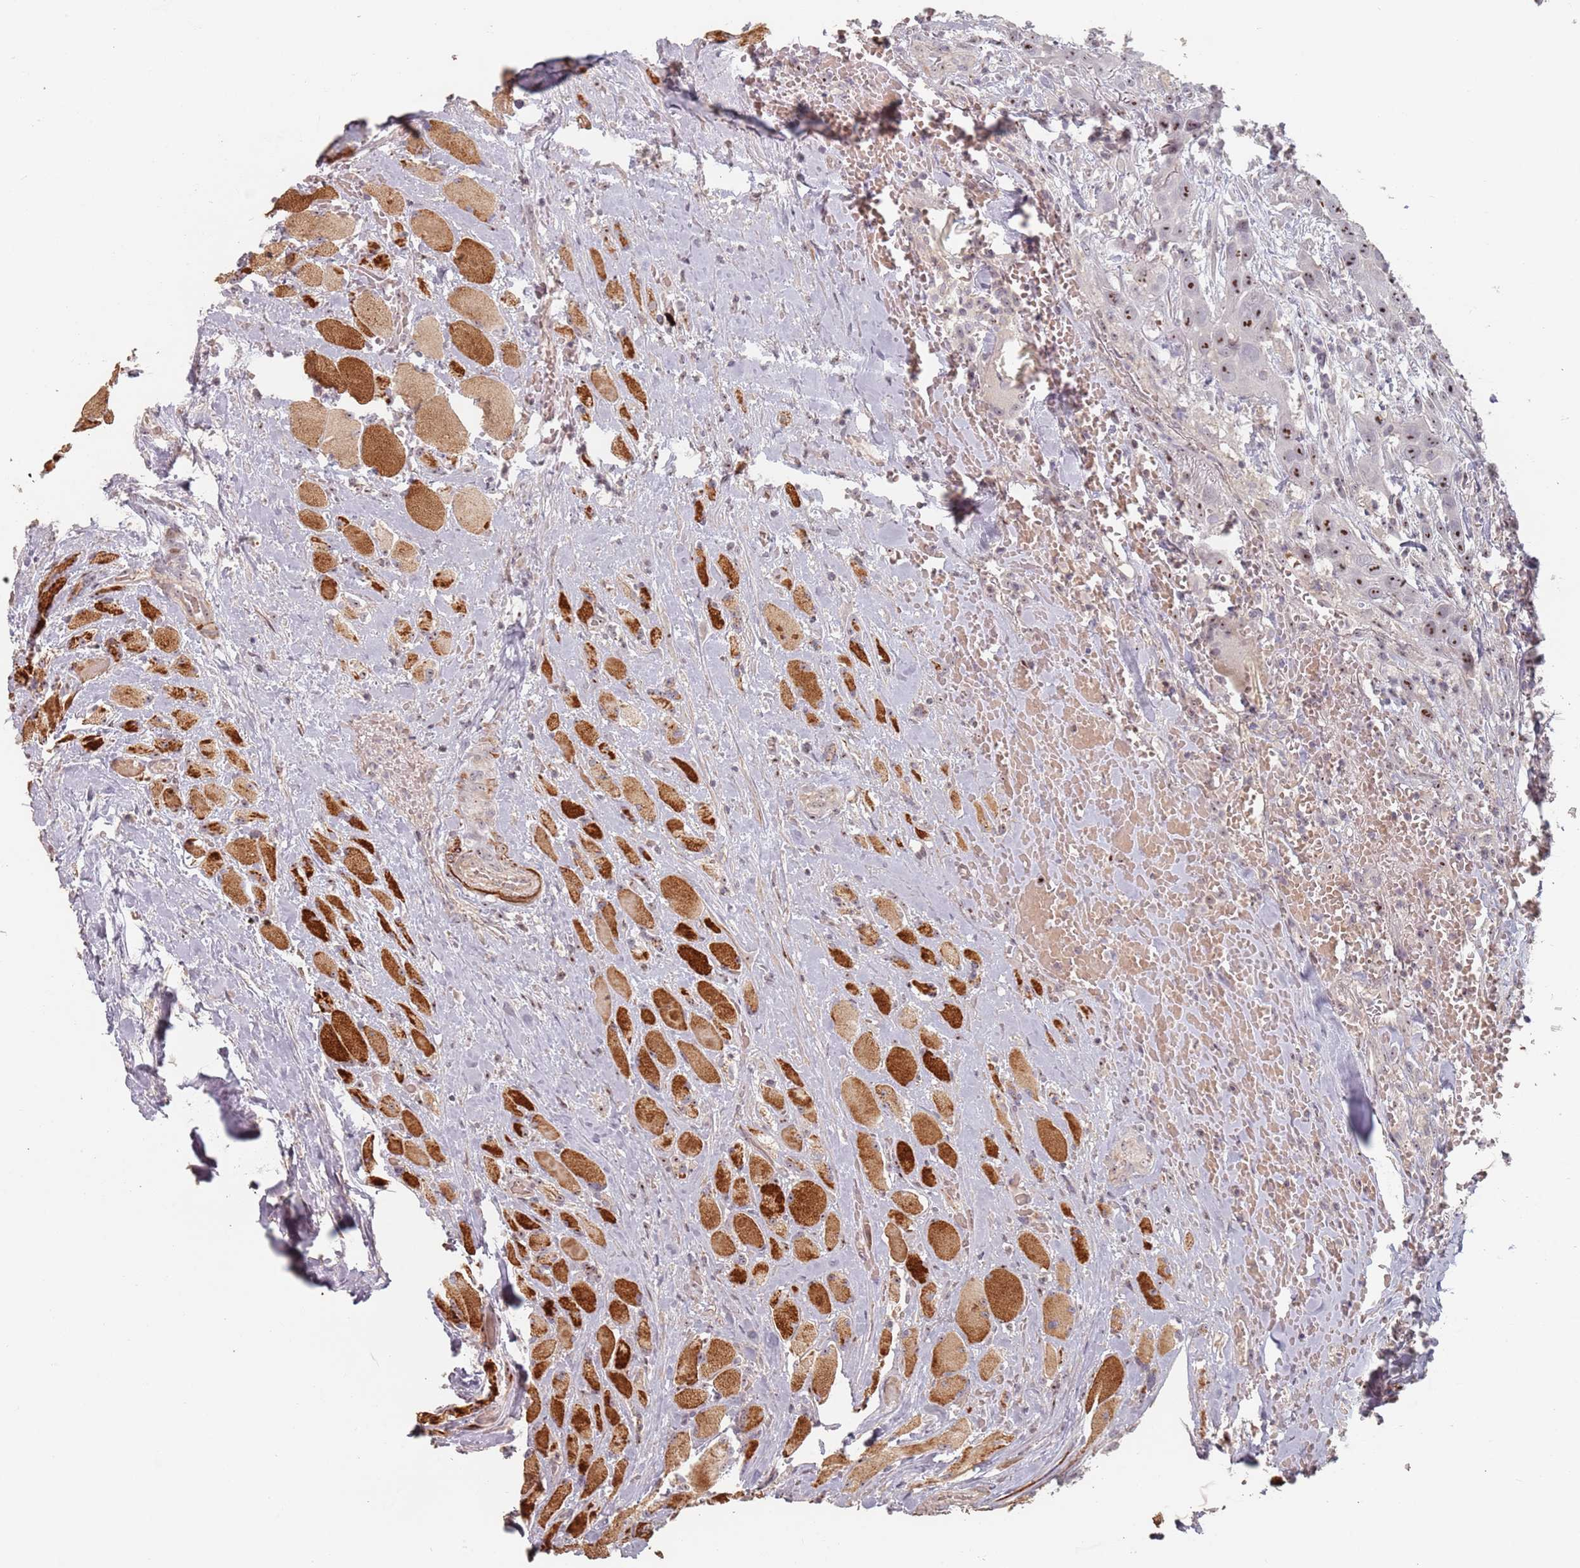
{"staining": {"intensity": "moderate", "quantity": ">75%", "location": "nuclear"}, "tissue": "head and neck cancer", "cell_type": "Tumor cells", "image_type": "cancer", "snomed": [{"axis": "morphology", "description": "Squamous cell carcinoma, NOS"}, {"axis": "topography", "description": "Head-Neck"}], "caption": "IHC image of human squamous cell carcinoma (head and neck) stained for a protein (brown), which displays medium levels of moderate nuclear staining in about >75% of tumor cells.", "gene": "ADTRP", "patient": {"sex": "male", "age": 81}}